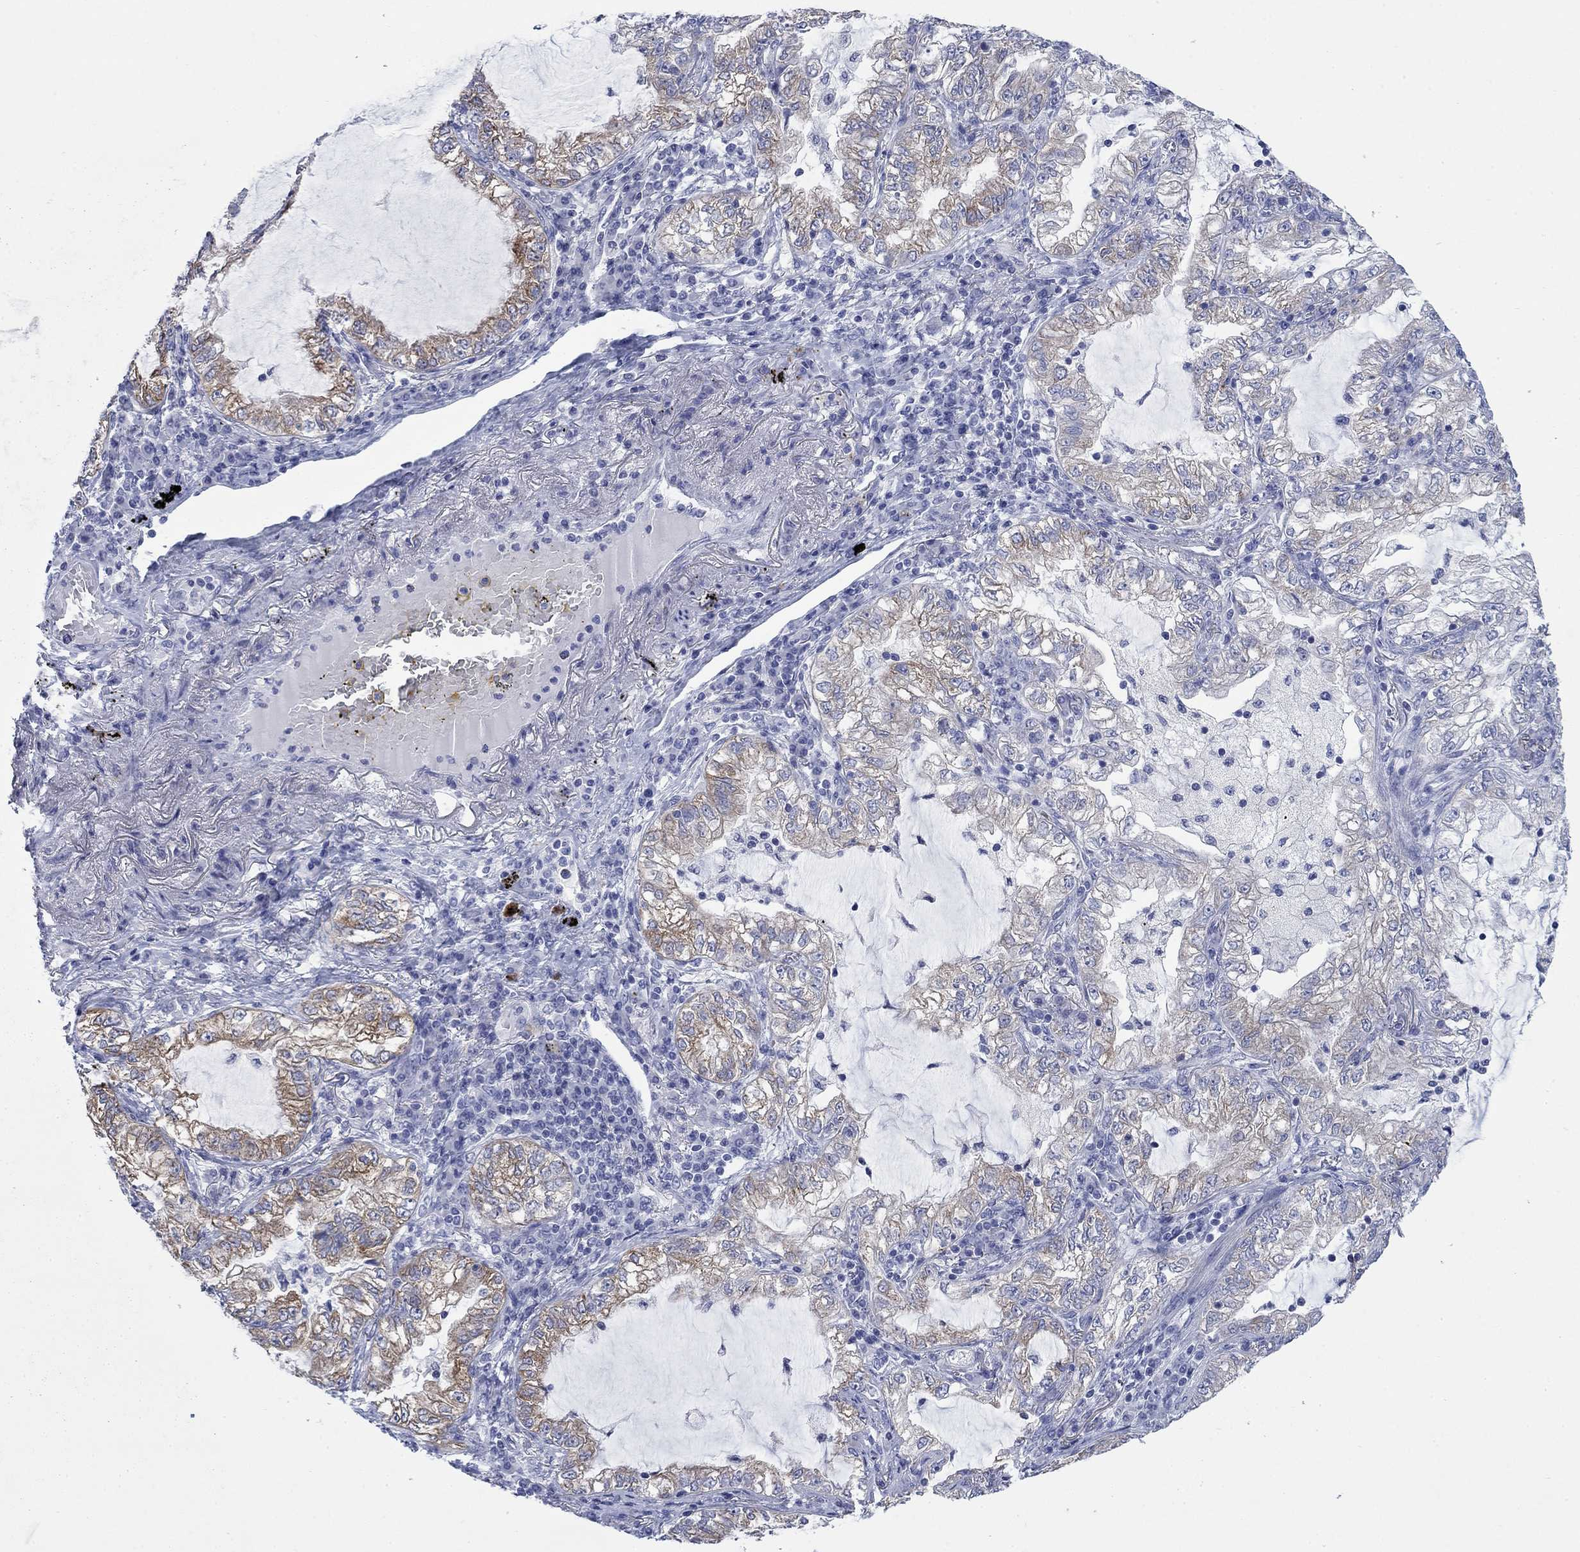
{"staining": {"intensity": "moderate", "quantity": "<25%", "location": "cytoplasmic/membranous"}, "tissue": "lung cancer", "cell_type": "Tumor cells", "image_type": "cancer", "snomed": [{"axis": "morphology", "description": "Adenocarcinoma, NOS"}, {"axis": "topography", "description": "Lung"}], "caption": "IHC (DAB (3,3'-diaminobenzidine)) staining of lung adenocarcinoma demonstrates moderate cytoplasmic/membranous protein staining in approximately <25% of tumor cells.", "gene": "IGF2BP3", "patient": {"sex": "female", "age": 73}}